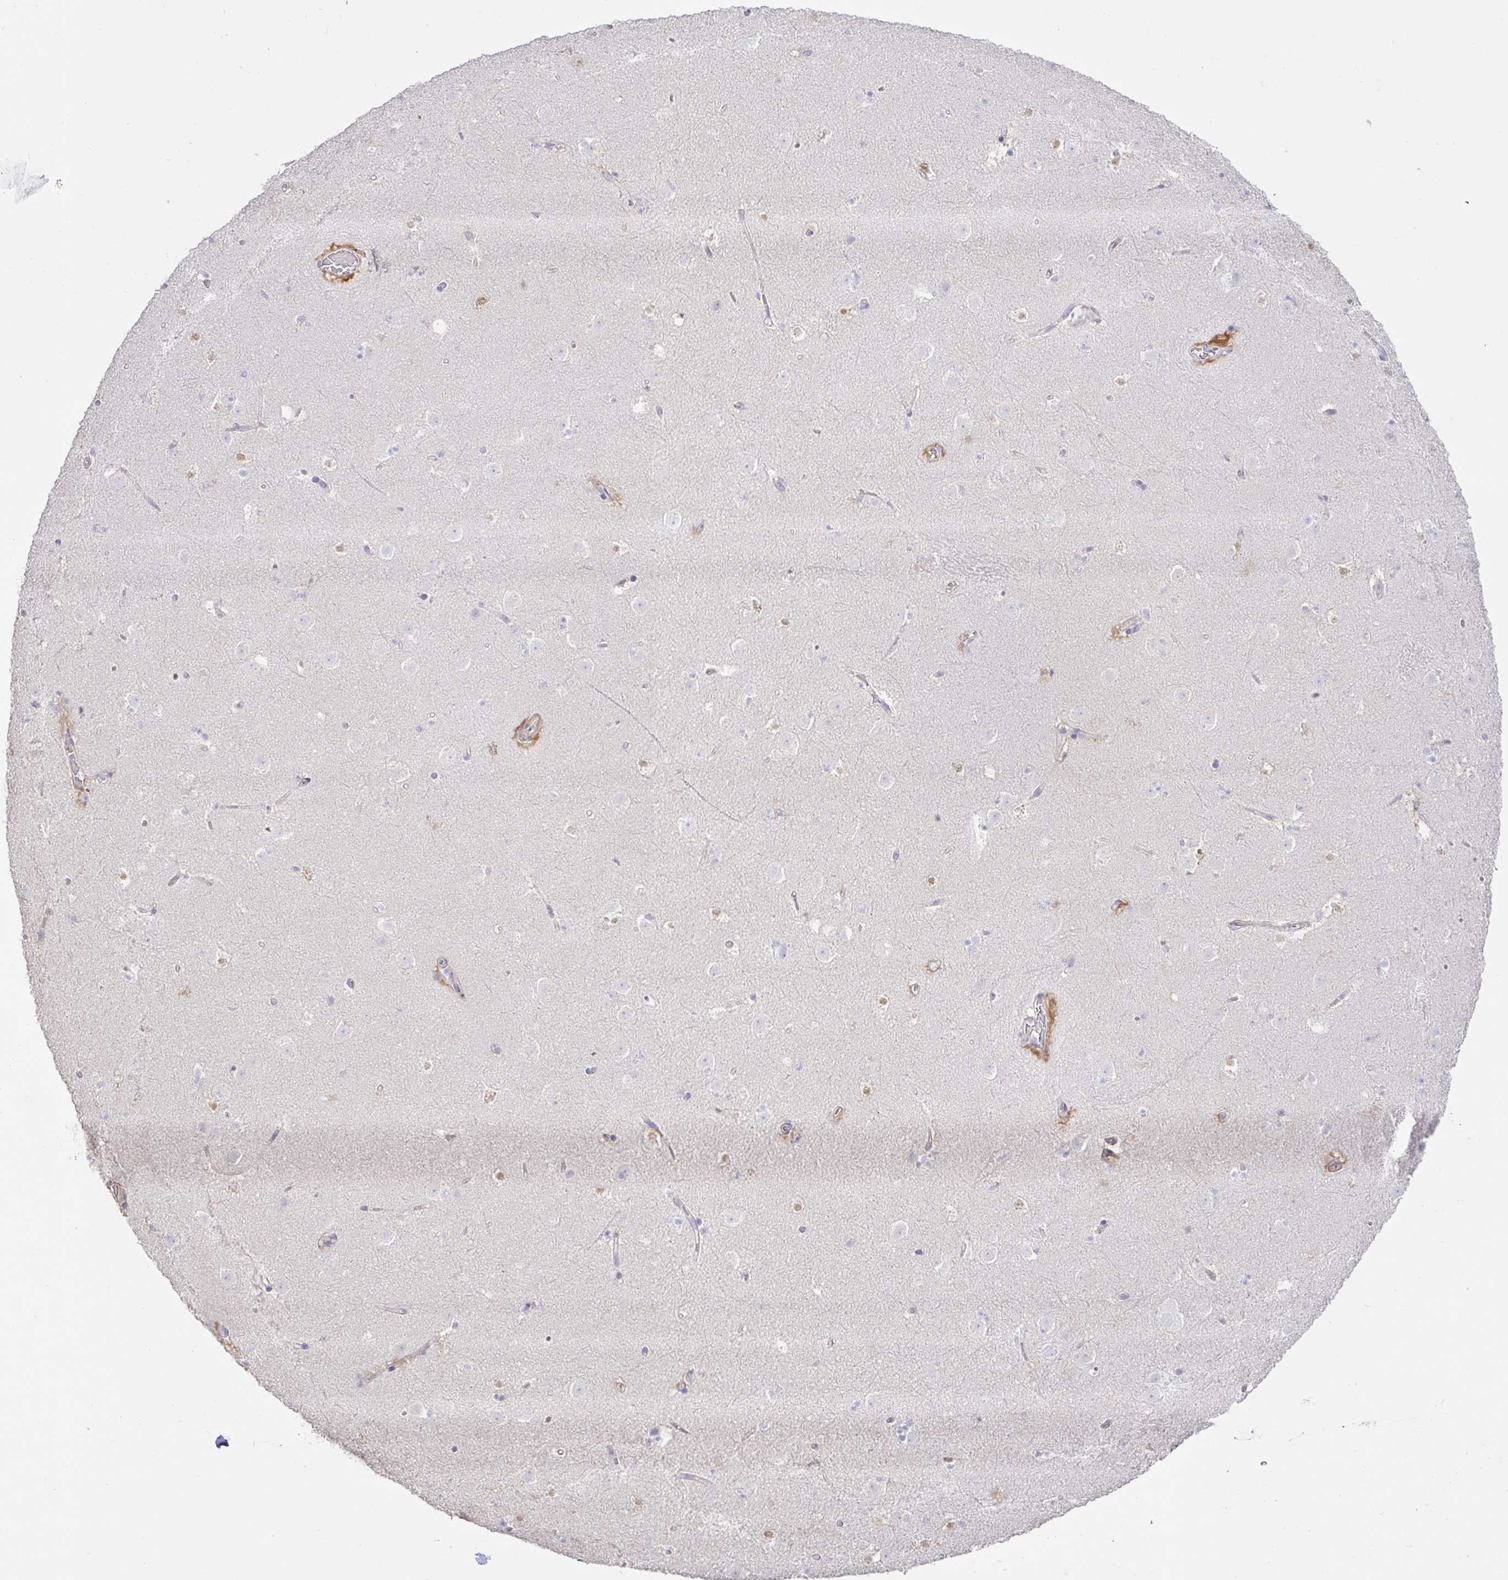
{"staining": {"intensity": "moderate", "quantity": "<25%", "location": "nuclear"}, "tissue": "caudate", "cell_type": "Glial cells", "image_type": "normal", "snomed": [{"axis": "morphology", "description": "Normal tissue, NOS"}, {"axis": "topography", "description": "Lateral ventricle wall"}], "caption": "Protein staining by IHC demonstrates moderate nuclear positivity in approximately <25% of glial cells in unremarkable caudate. (brown staining indicates protein expression, while blue staining denotes nuclei).", "gene": "PYGM", "patient": {"sex": "male", "age": 37}}